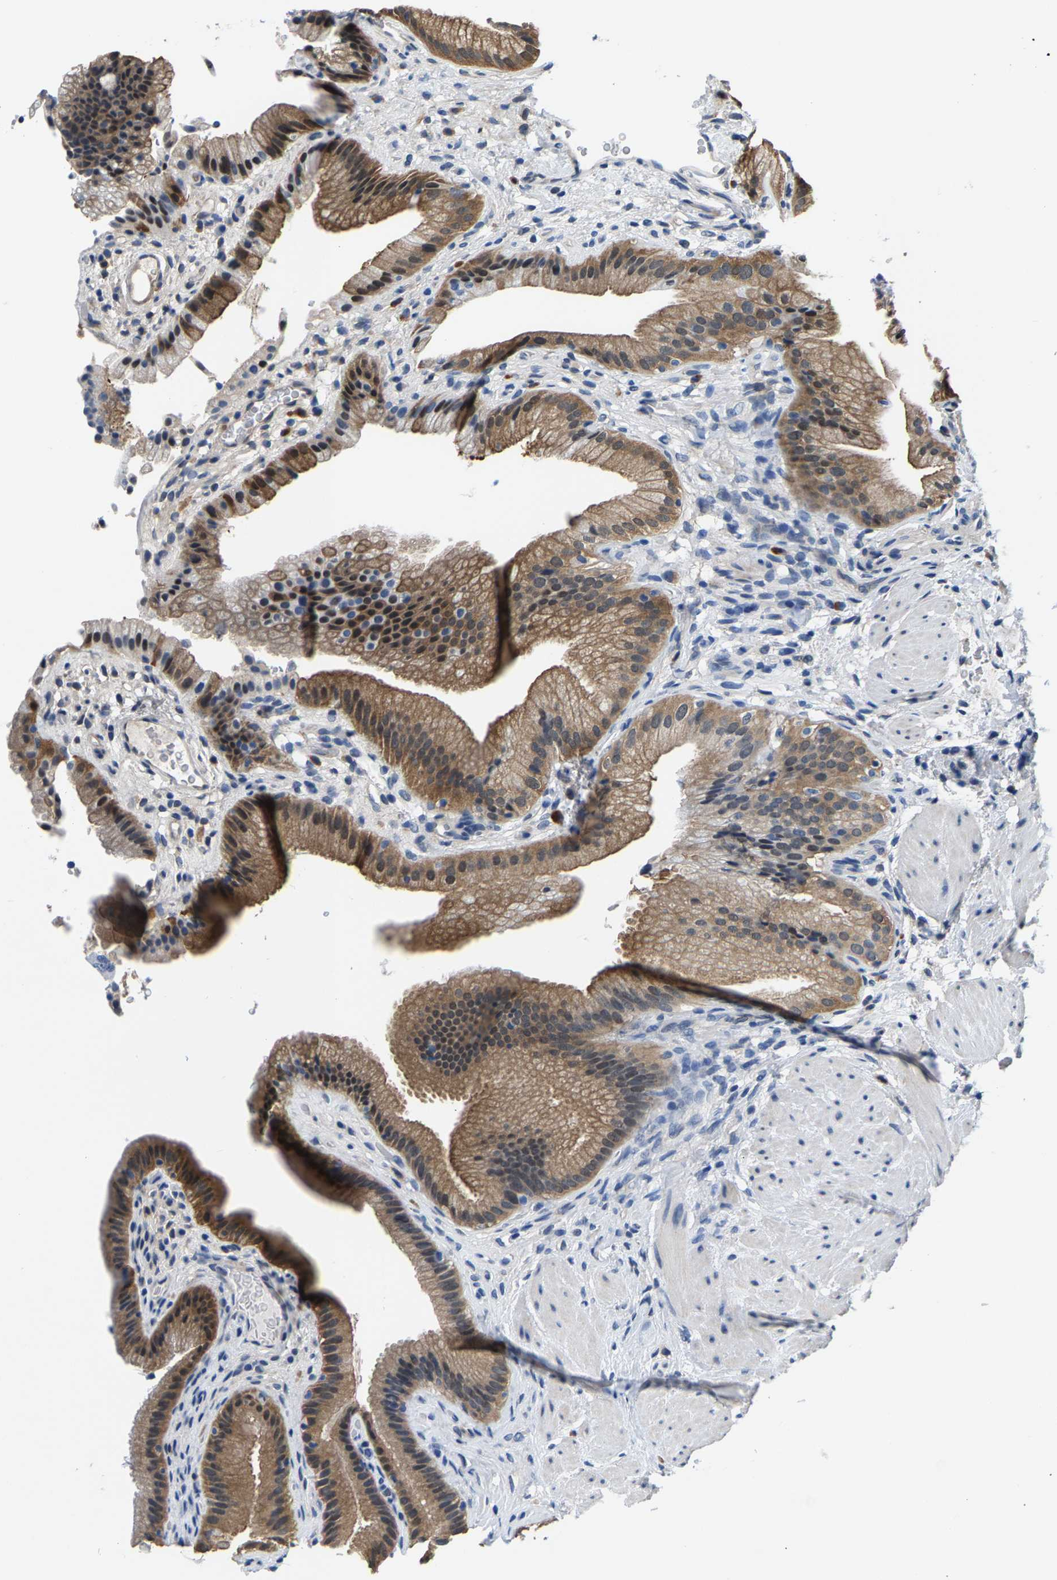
{"staining": {"intensity": "moderate", "quantity": ">75%", "location": "cytoplasmic/membranous"}, "tissue": "gallbladder", "cell_type": "Glandular cells", "image_type": "normal", "snomed": [{"axis": "morphology", "description": "Normal tissue, NOS"}, {"axis": "topography", "description": "Gallbladder"}], "caption": "Approximately >75% of glandular cells in unremarkable gallbladder demonstrate moderate cytoplasmic/membranous protein positivity as visualized by brown immunohistochemical staining.", "gene": "SSH3", "patient": {"sex": "male", "age": 49}}